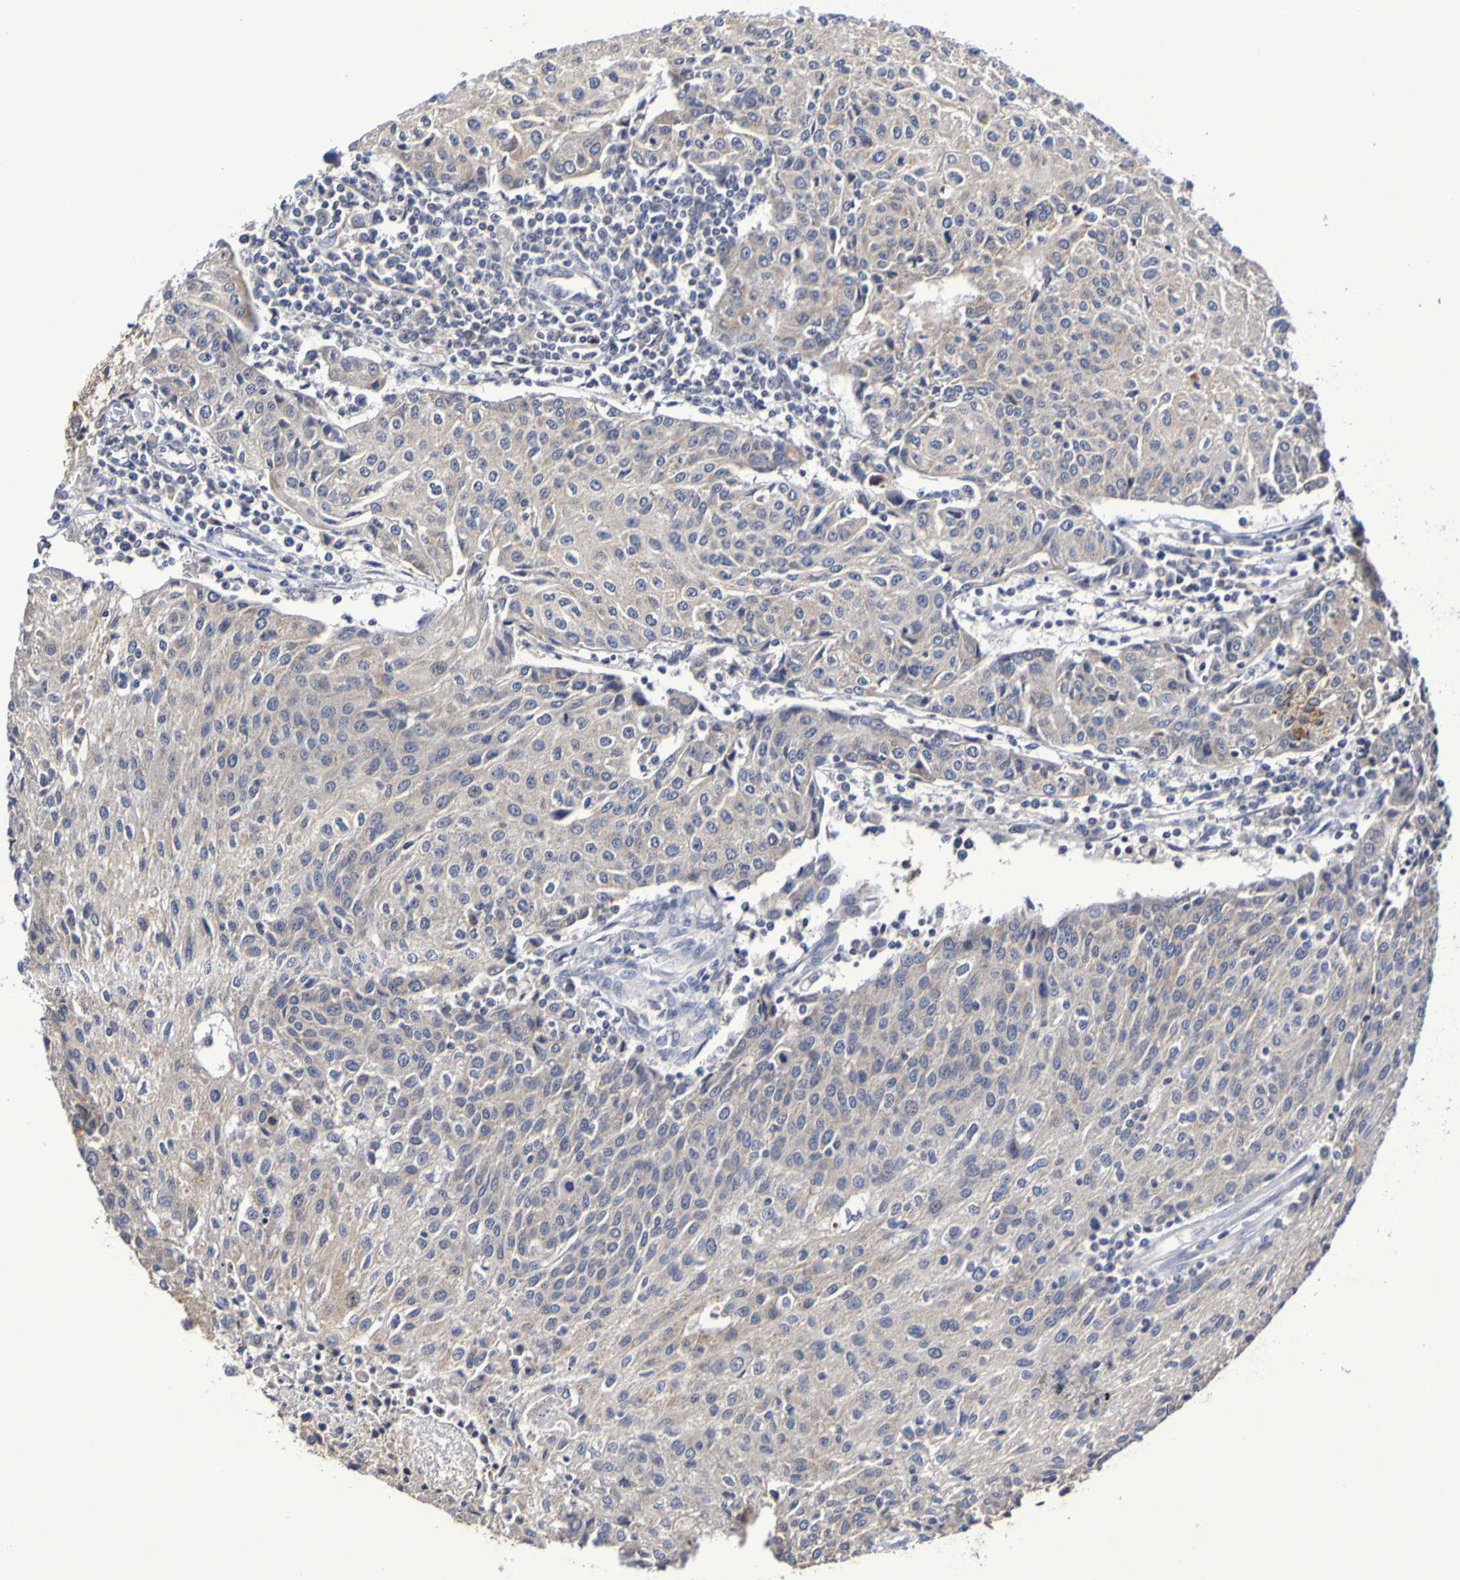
{"staining": {"intensity": "weak", "quantity": ">75%", "location": "cytoplasmic/membranous"}, "tissue": "urothelial cancer", "cell_type": "Tumor cells", "image_type": "cancer", "snomed": [{"axis": "morphology", "description": "Urothelial carcinoma, High grade"}, {"axis": "topography", "description": "Urinary bladder"}], "caption": "The immunohistochemical stain labels weak cytoplasmic/membranous staining in tumor cells of urothelial carcinoma (high-grade) tissue.", "gene": "PTP4A2", "patient": {"sex": "female", "age": 85}}